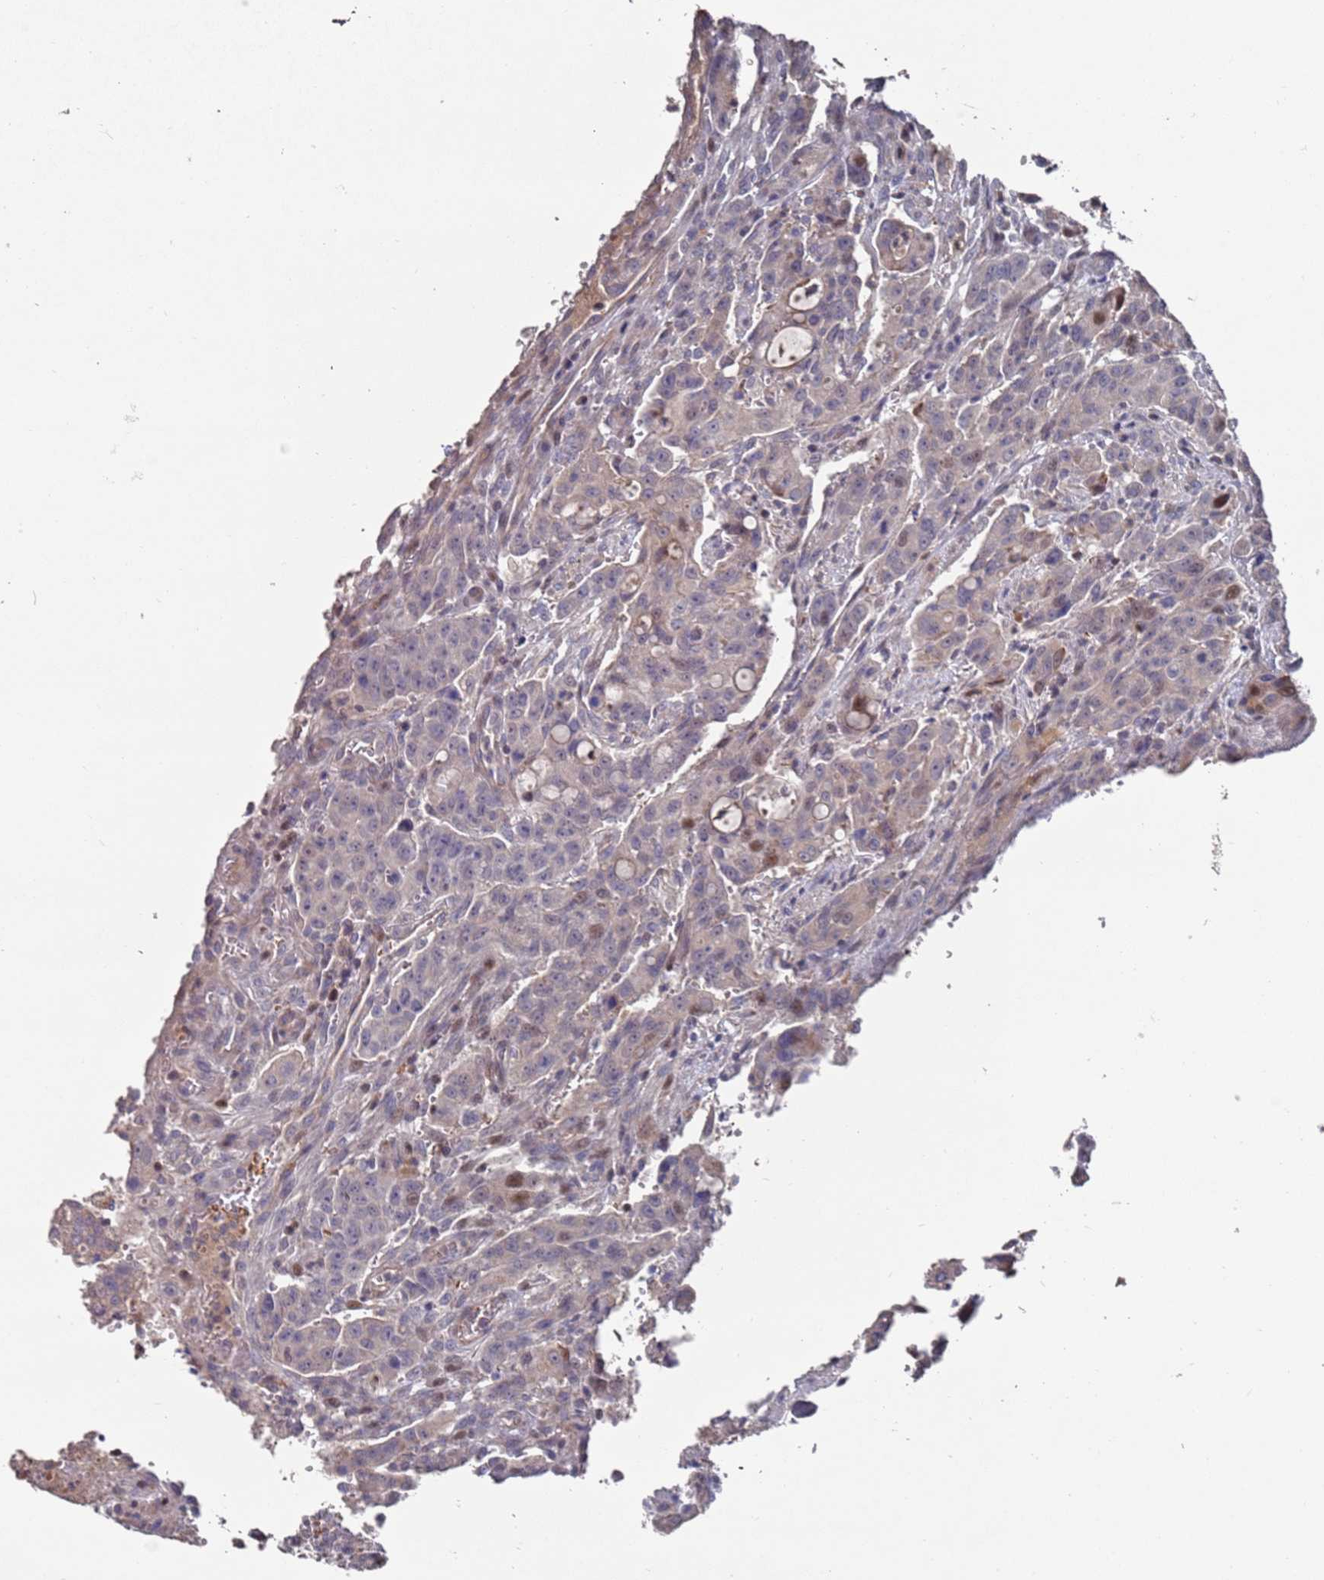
{"staining": {"intensity": "moderate", "quantity": "<25%", "location": "nuclear"}, "tissue": "colorectal cancer", "cell_type": "Tumor cells", "image_type": "cancer", "snomed": [{"axis": "morphology", "description": "Adenocarcinoma, NOS"}, {"axis": "topography", "description": "Colon"}], "caption": "A micrograph of colorectal adenocarcinoma stained for a protein reveals moderate nuclear brown staining in tumor cells.", "gene": "LACC1", "patient": {"sex": "male", "age": 62}}